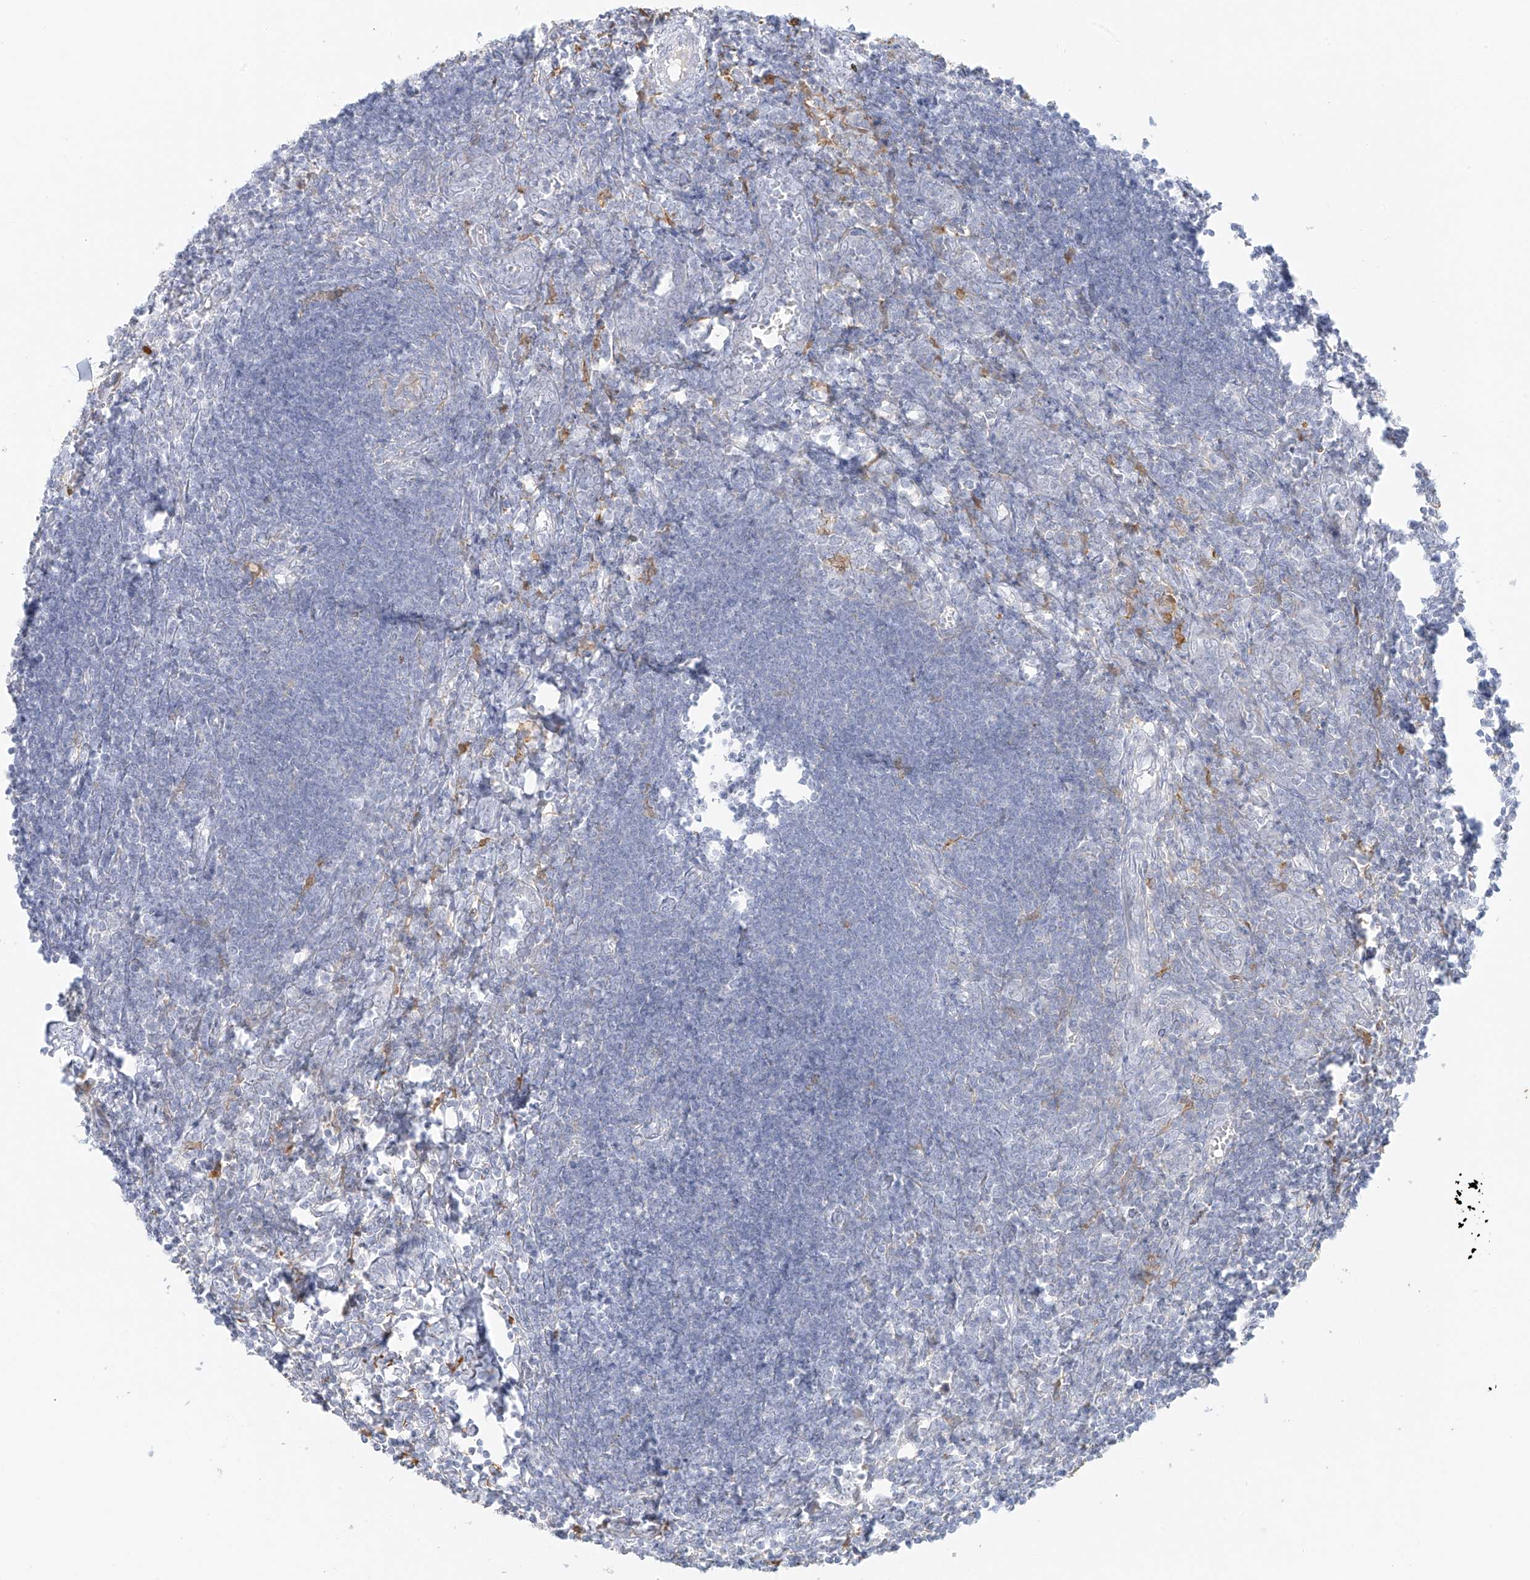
{"staining": {"intensity": "negative", "quantity": "none", "location": "none"}, "tissue": "lymph node", "cell_type": "Germinal center cells", "image_type": "normal", "snomed": [{"axis": "morphology", "description": "Normal tissue, NOS"}, {"axis": "morphology", "description": "Malignant melanoma, Metastatic site"}, {"axis": "topography", "description": "Lymph node"}], "caption": "DAB (3,3'-diaminobenzidine) immunohistochemical staining of normal lymph node reveals no significant positivity in germinal center cells. (Immunohistochemistry (ihc), brightfield microscopy, high magnification).", "gene": "UPK1B", "patient": {"sex": "male", "age": 41}}